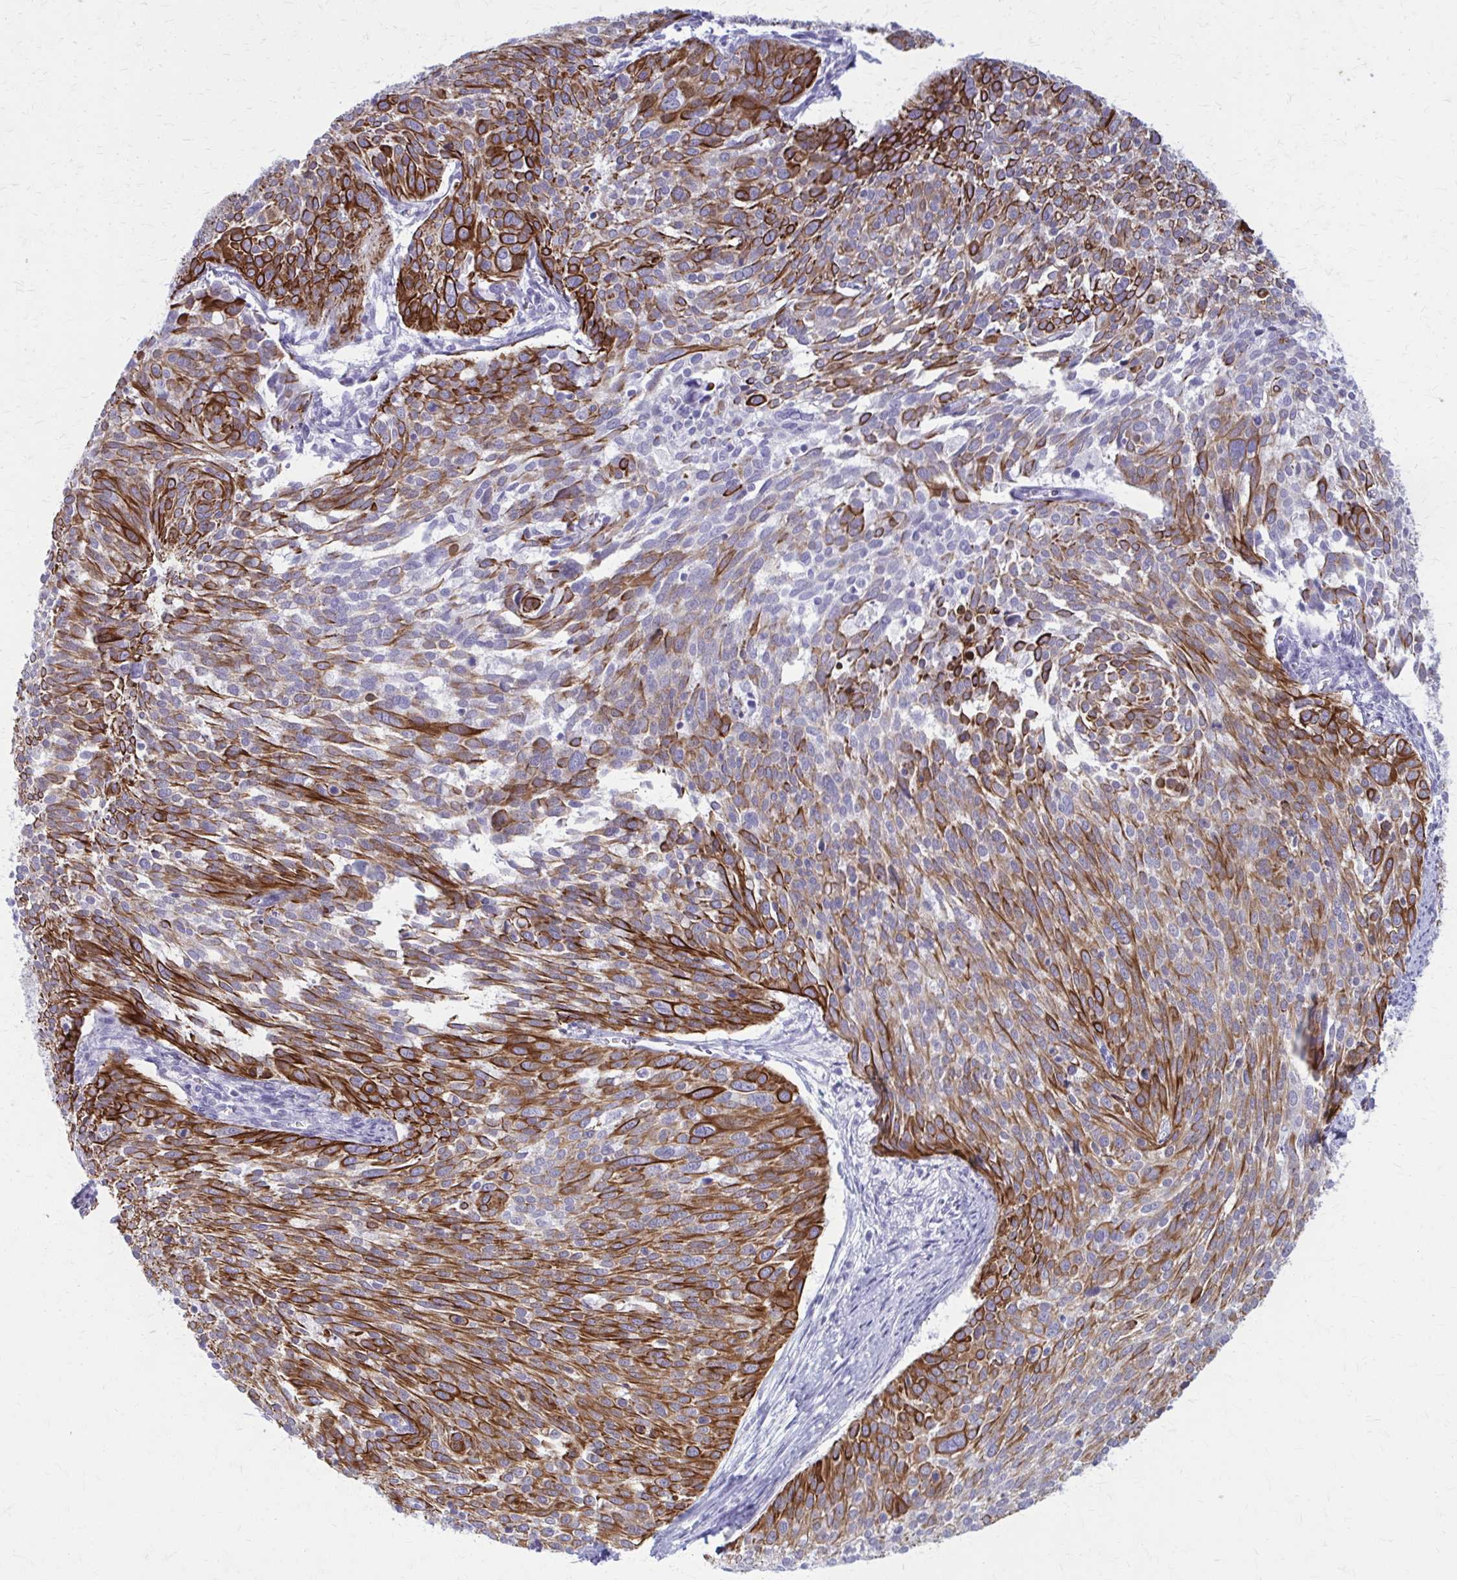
{"staining": {"intensity": "strong", "quantity": ">75%", "location": "cytoplasmic/membranous"}, "tissue": "cervical cancer", "cell_type": "Tumor cells", "image_type": "cancer", "snomed": [{"axis": "morphology", "description": "Squamous cell carcinoma, NOS"}, {"axis": "topography", "description": "Cervix"}], "caption": "Immunohistochemical staining of human cervical cancer reveals high levels of strong cytoplasmic/membranous positivity in approximately >75% of tumor cells. (Stains: DAB (3,3'-diaminobenzidine) in brown, nuclei in blue, Microscopy: brightfield microscopy at high magnification).", "gene": "KRT5", "patient": {"sex": "female", "age": 39}}